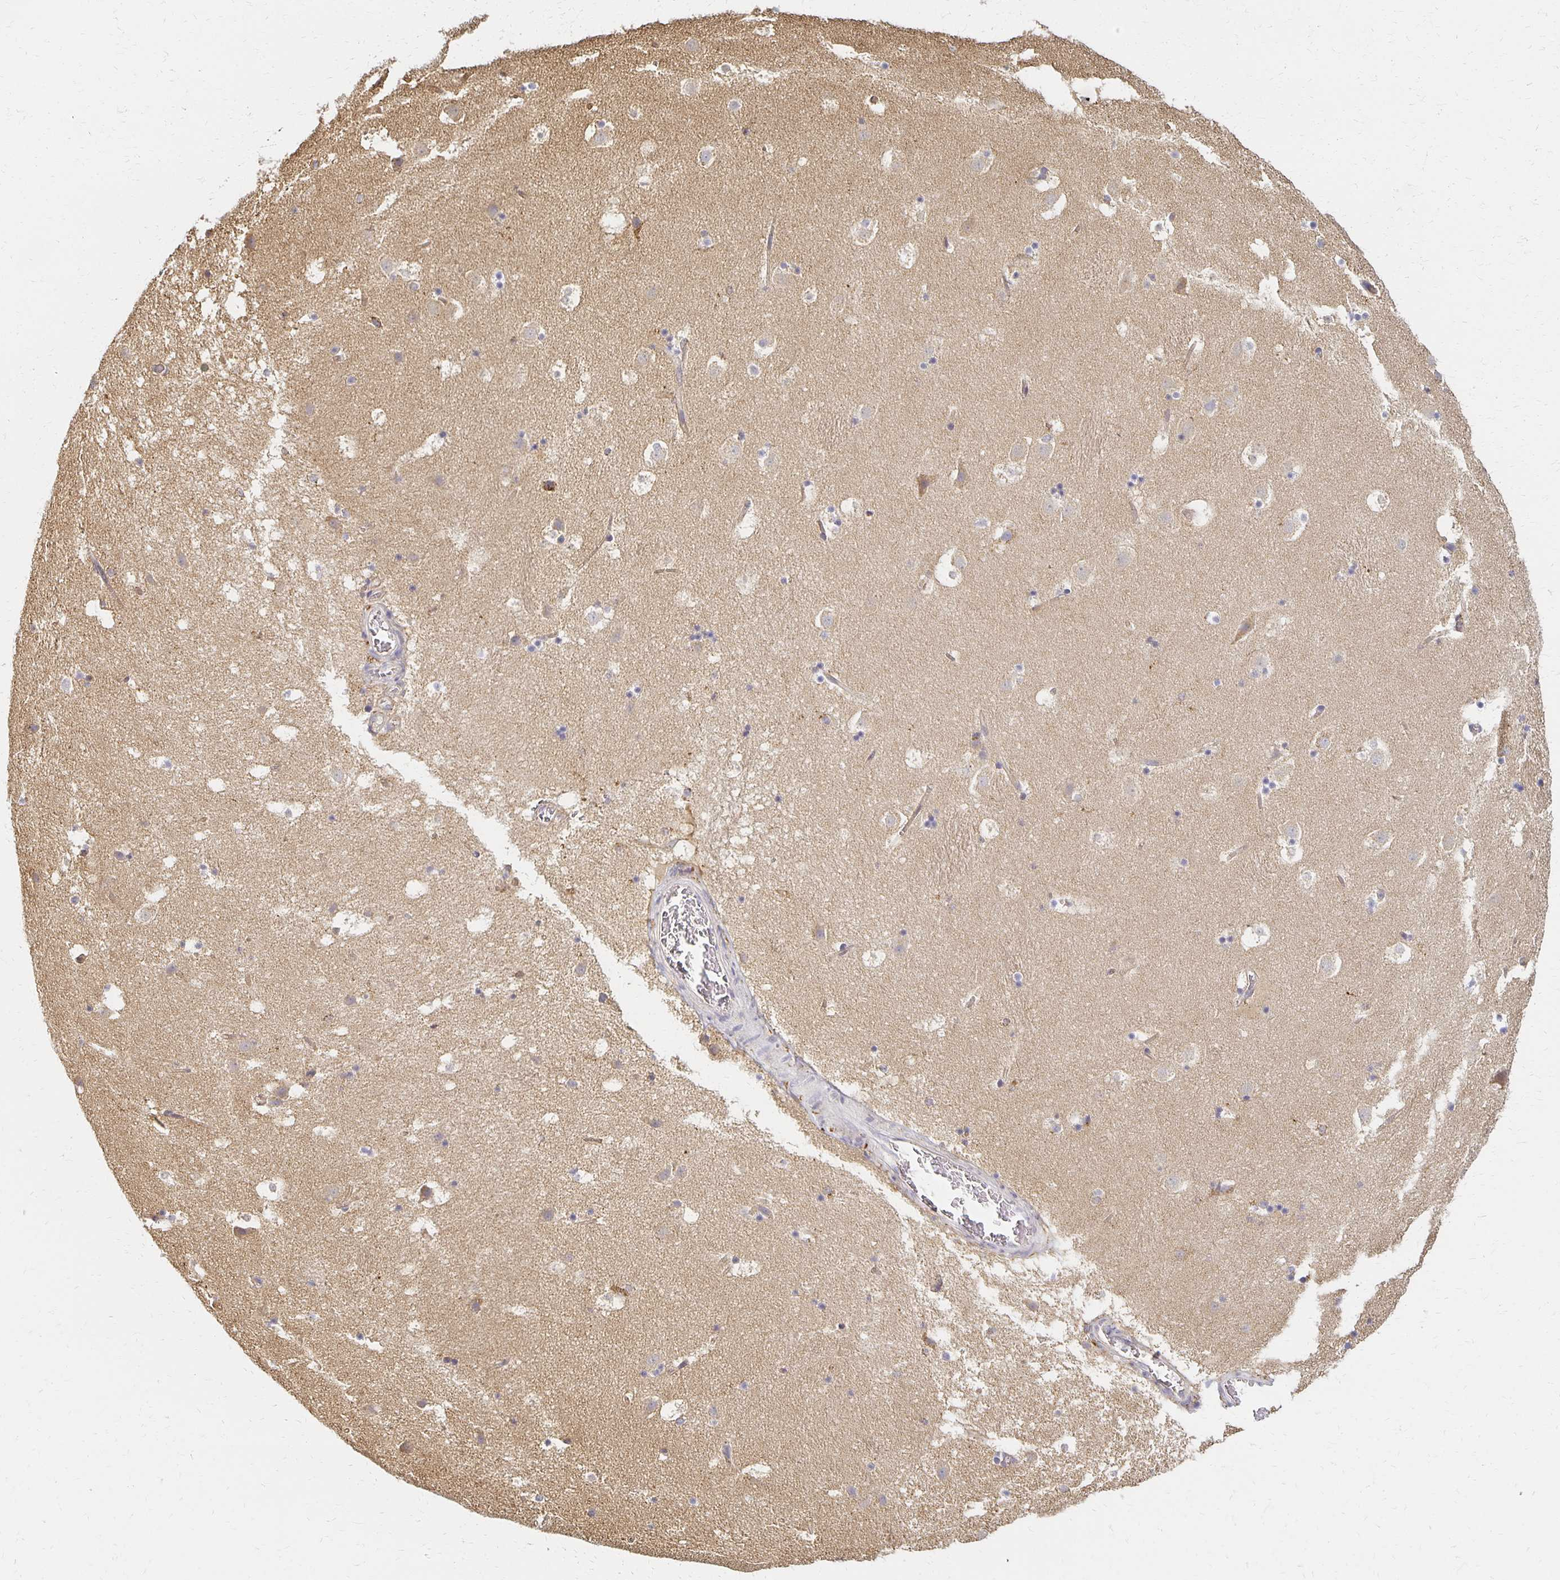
{"staining": {"intensity": "negative", "quantity": "none", "location": "none"}, "tissue": "caudate", "cell_type": "Glial cells", "image_type": "normal", "snomed": [{"axis": "morphology", "description": "Normal tissue, NOS"}, {"axis": "topography", "description": "Lateral ventricle wall"}], "caption": "Immunohistochemistry histopathology image of benign caudate: human caudate stained with DAB reveals no significant protein staining in glial cells. The staining was performed using DAB to visualize the protein expression in brown, while the nuclei were stained in blue with hematoxylin (Magnification: 20x).", "gene": "SORL1", "patient": {"sex": "male", "age": 37}}